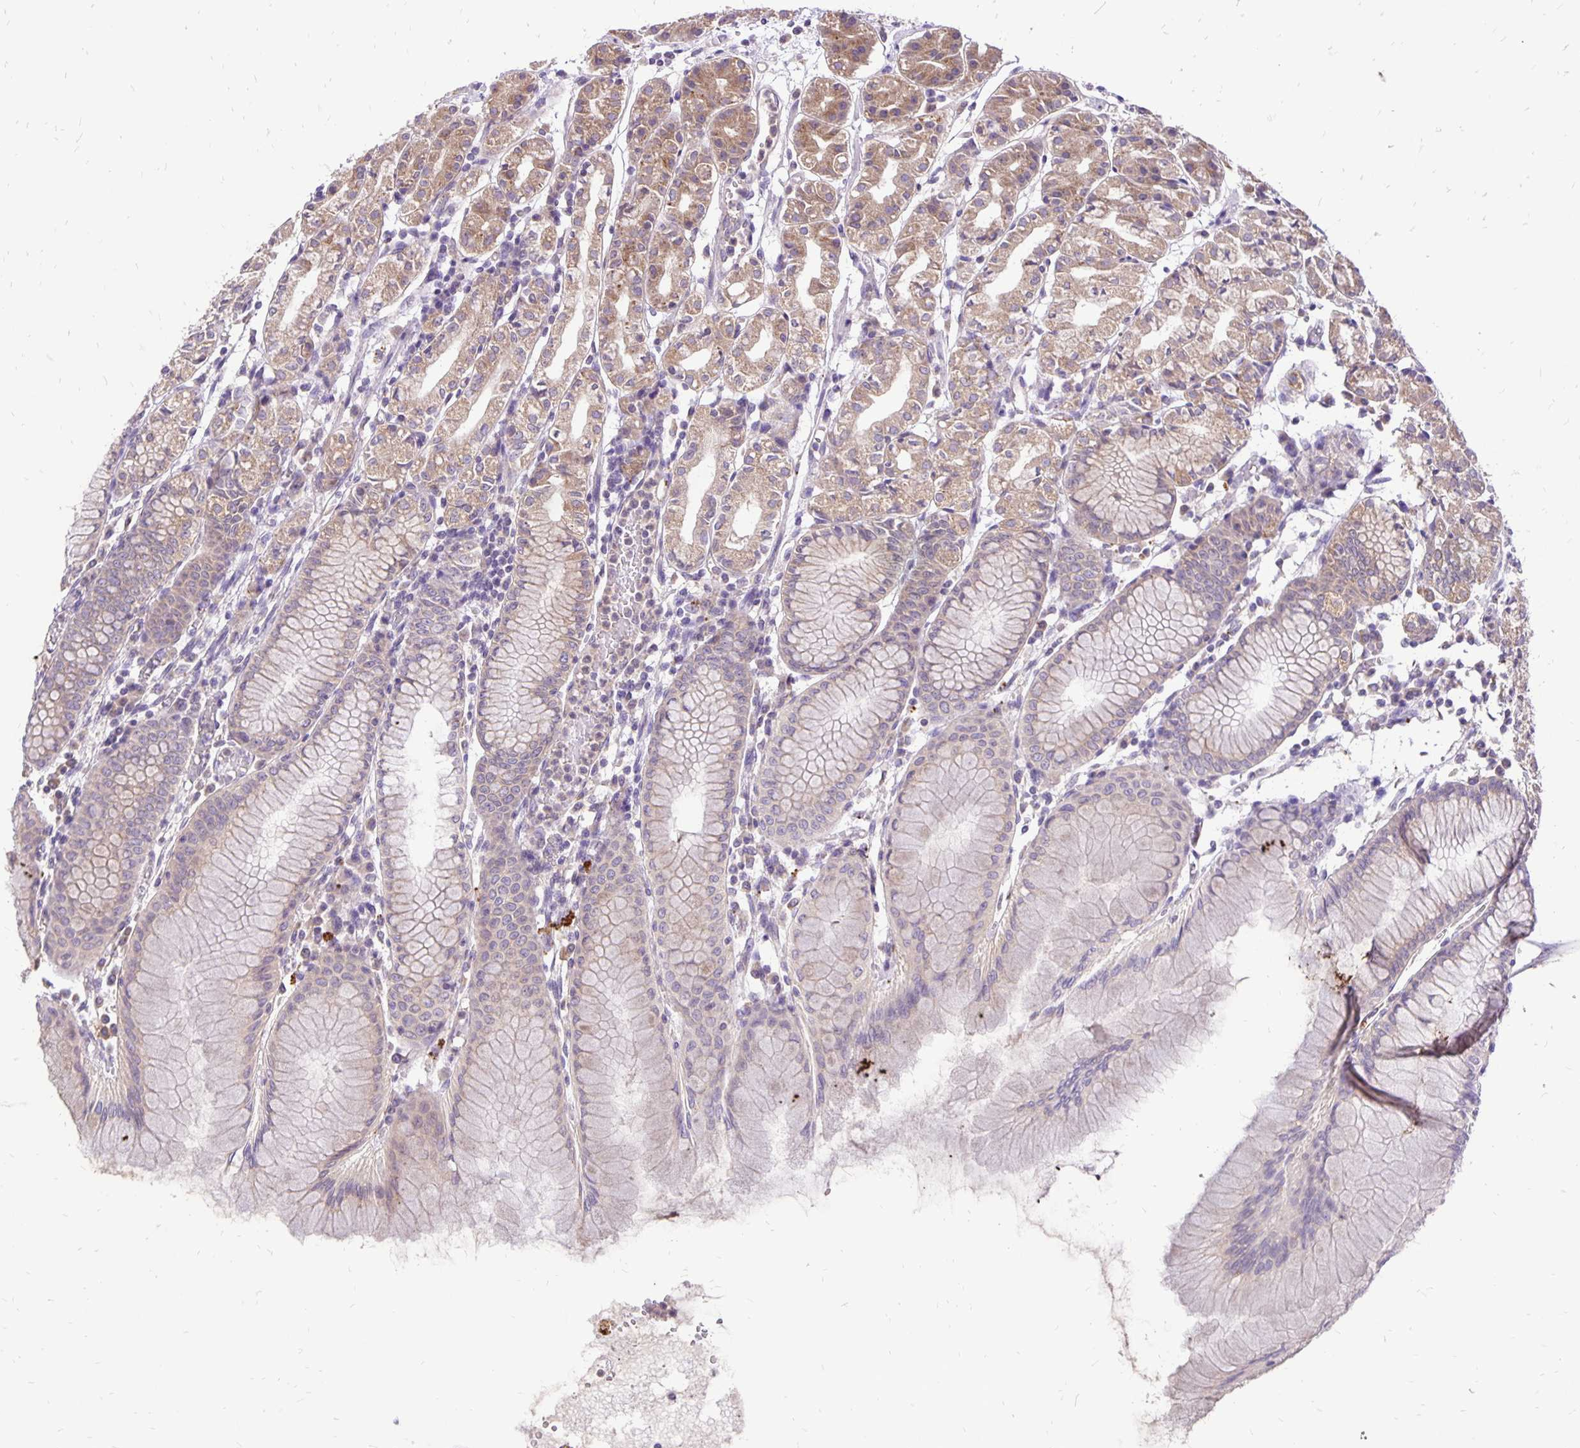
{"staining": {"intensity": "moderate", "quantity": "<25%", "location": "cytoplasmic/membranous"}, "tissue": "stomach", "cell_type": "Glandular cells", "image_type": "normal", "snomed": [{"axis": "morphology", "description": "Normal tissue, NOS"}, {"axis": "topography", "description": "Stomach"}], "caption": "Protein expression analysis of benign stomach shows moderate cytoplasmic/membranous staining in about <25% of glandular cells. Immunohistochemistry stains the protein in brown and the nuclei are stained blue.", "gene": "EIF5A", "patient": {"sex": "female", "age": 57}}